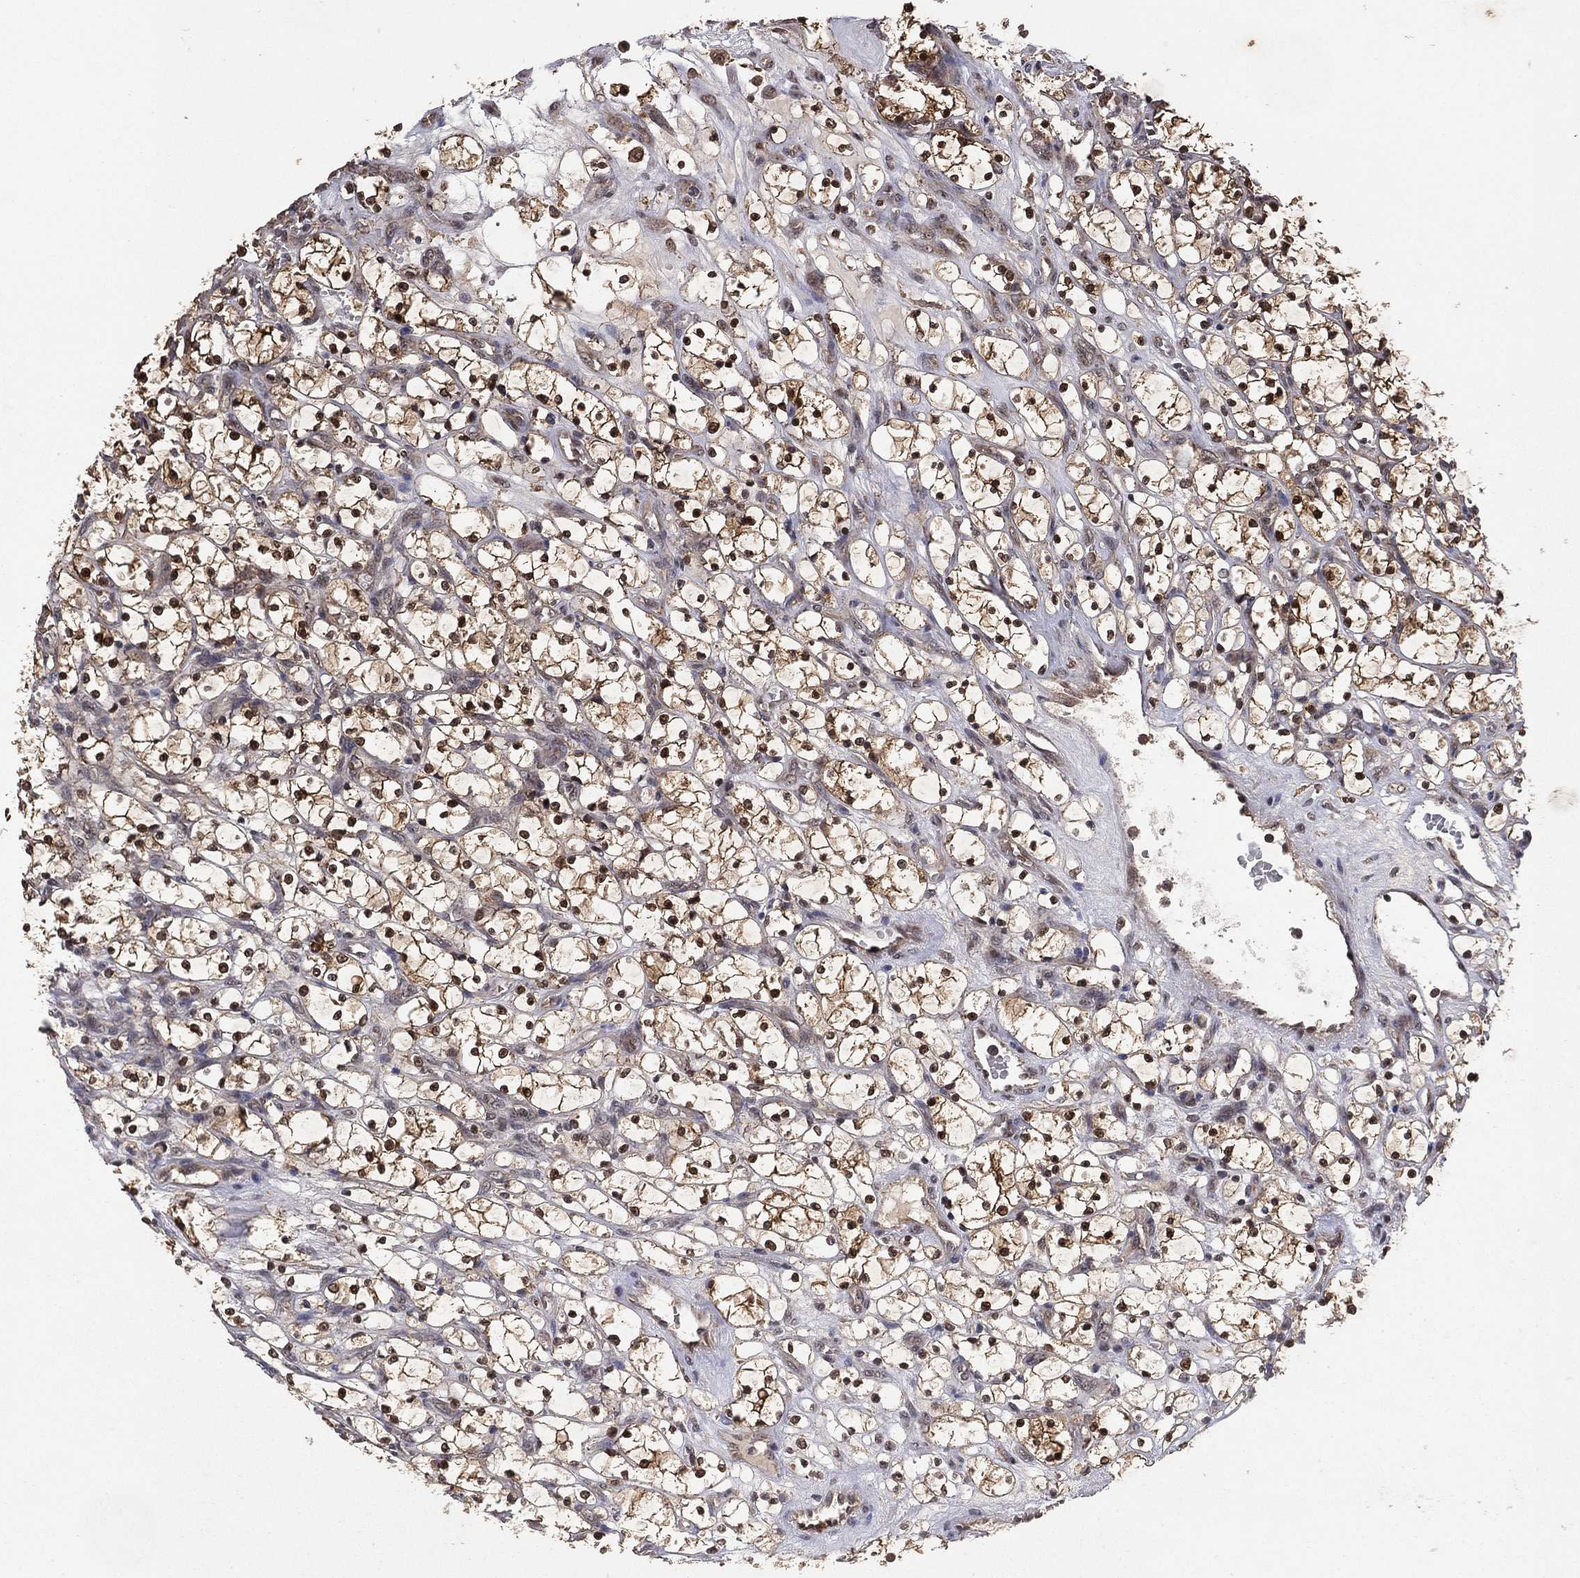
{"staining": {"intensity": "moderate", "quantity": "<25%", "location": "cytoplasmic/membranous,nuclear"}, "tissue": "renal cancer", "cell_type": "Tumor cells", "image_type": "cancer", "snomed": [{"axis": "morphology", "description": "Adenocarcinoma, NOS"}, {"axis": "topography", "description": "Kidney"}], "caption": "Protein expression analysis of renal adenocarcinoma demonstrates moderate cytoplasmic/membranous and nuclear expression in about <25% of tumor cells.", "gene": "NELFCD", "patient": {"sex": "female", "age": 69}}